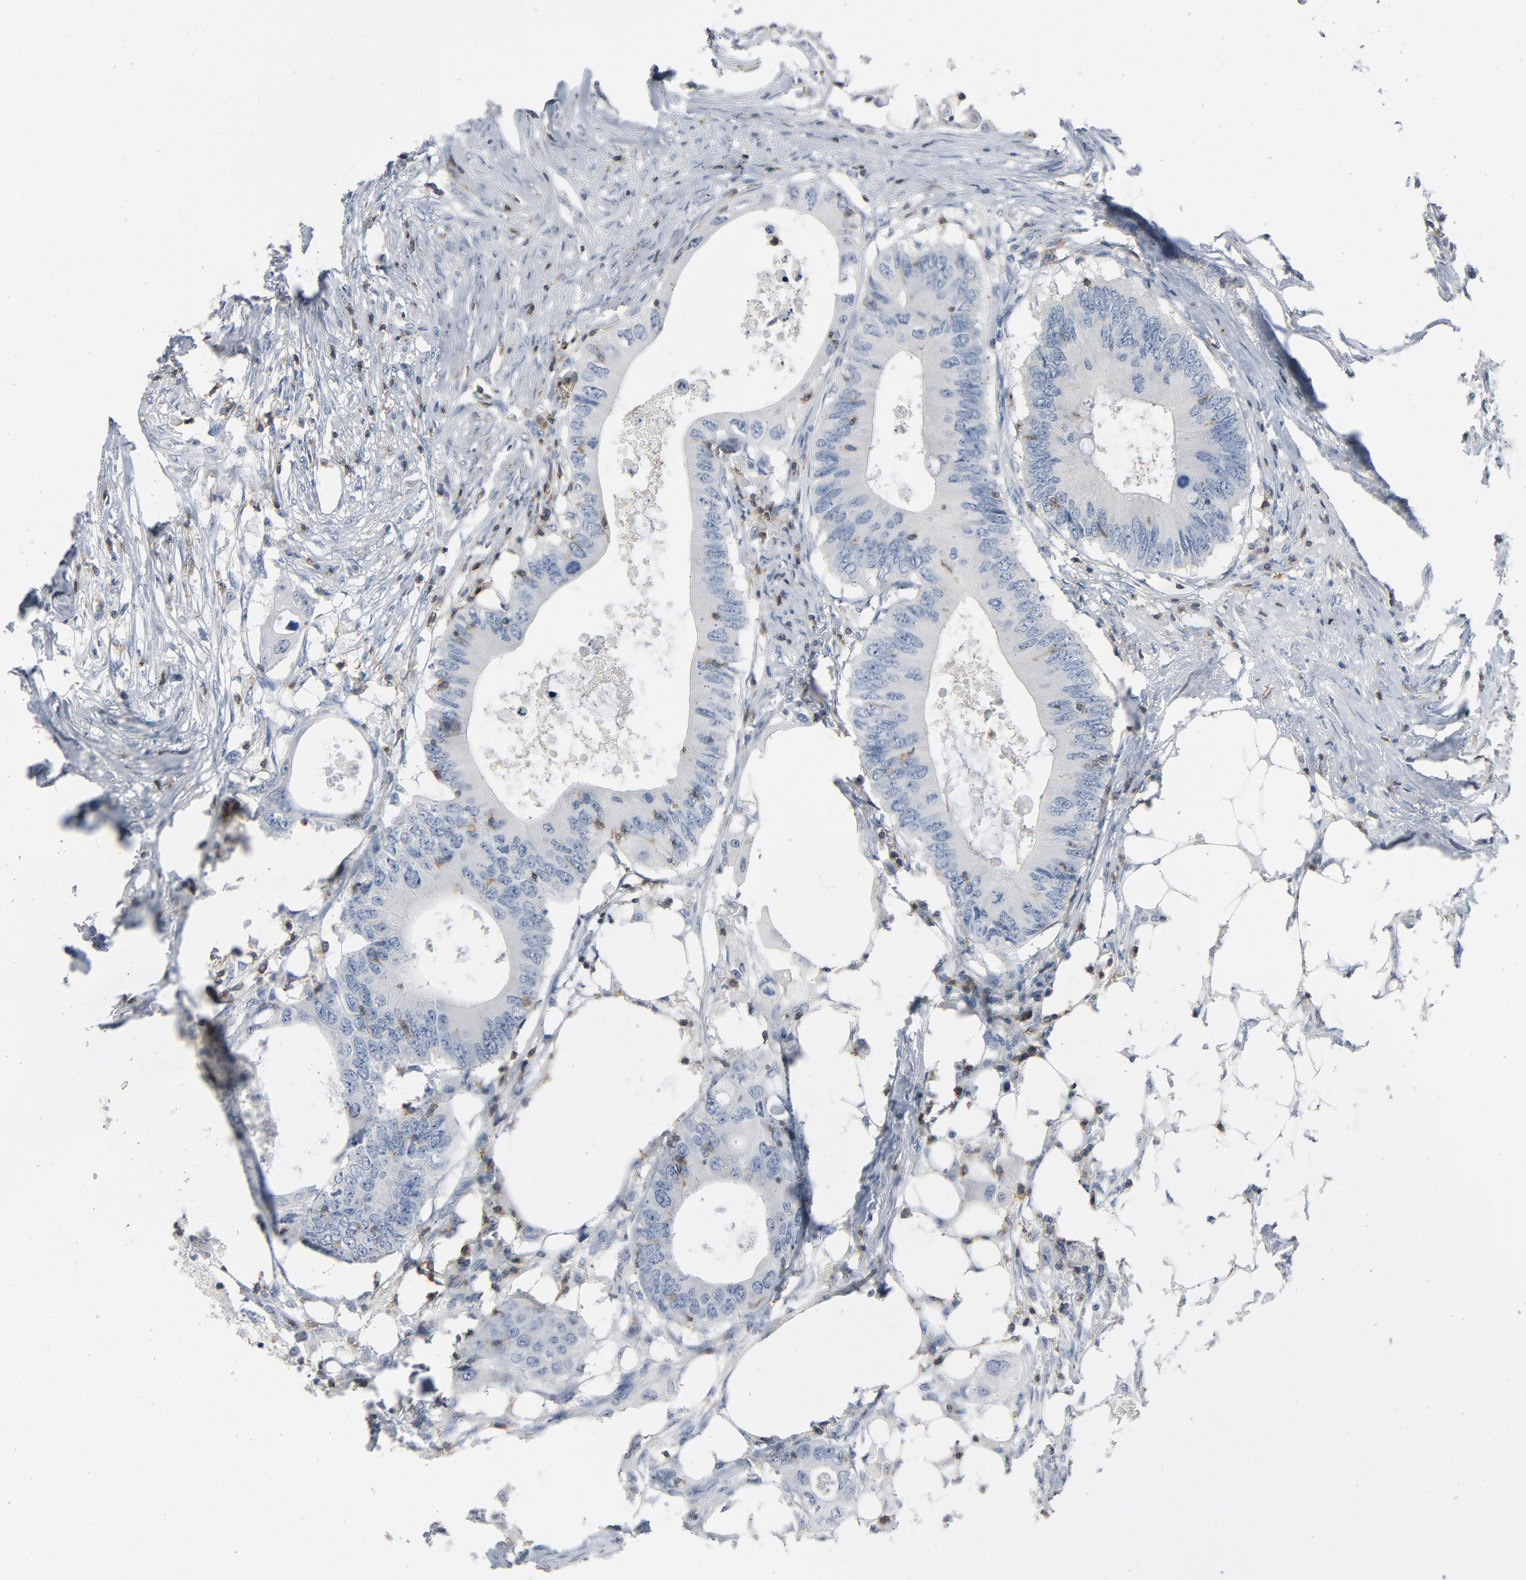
{"staining": {"intensity": "negative", "quantity": "none", "location": "none"}, "tissue": "colorectal cancer", "cell_type": "Tumor cells", "image_type": "cancer", "snomed": [{"axis": "morphology", "description": "Adenocarcinoma, NOS"}, {"axis": "topography", "description": "Colon"}], "caption": "Immunohistochemical staining of human adenocarcinoma (colorectal) displays no significant staining in tumor cells.", "gene": "LCK", "patient": {"sex": "male", "age": 71}}